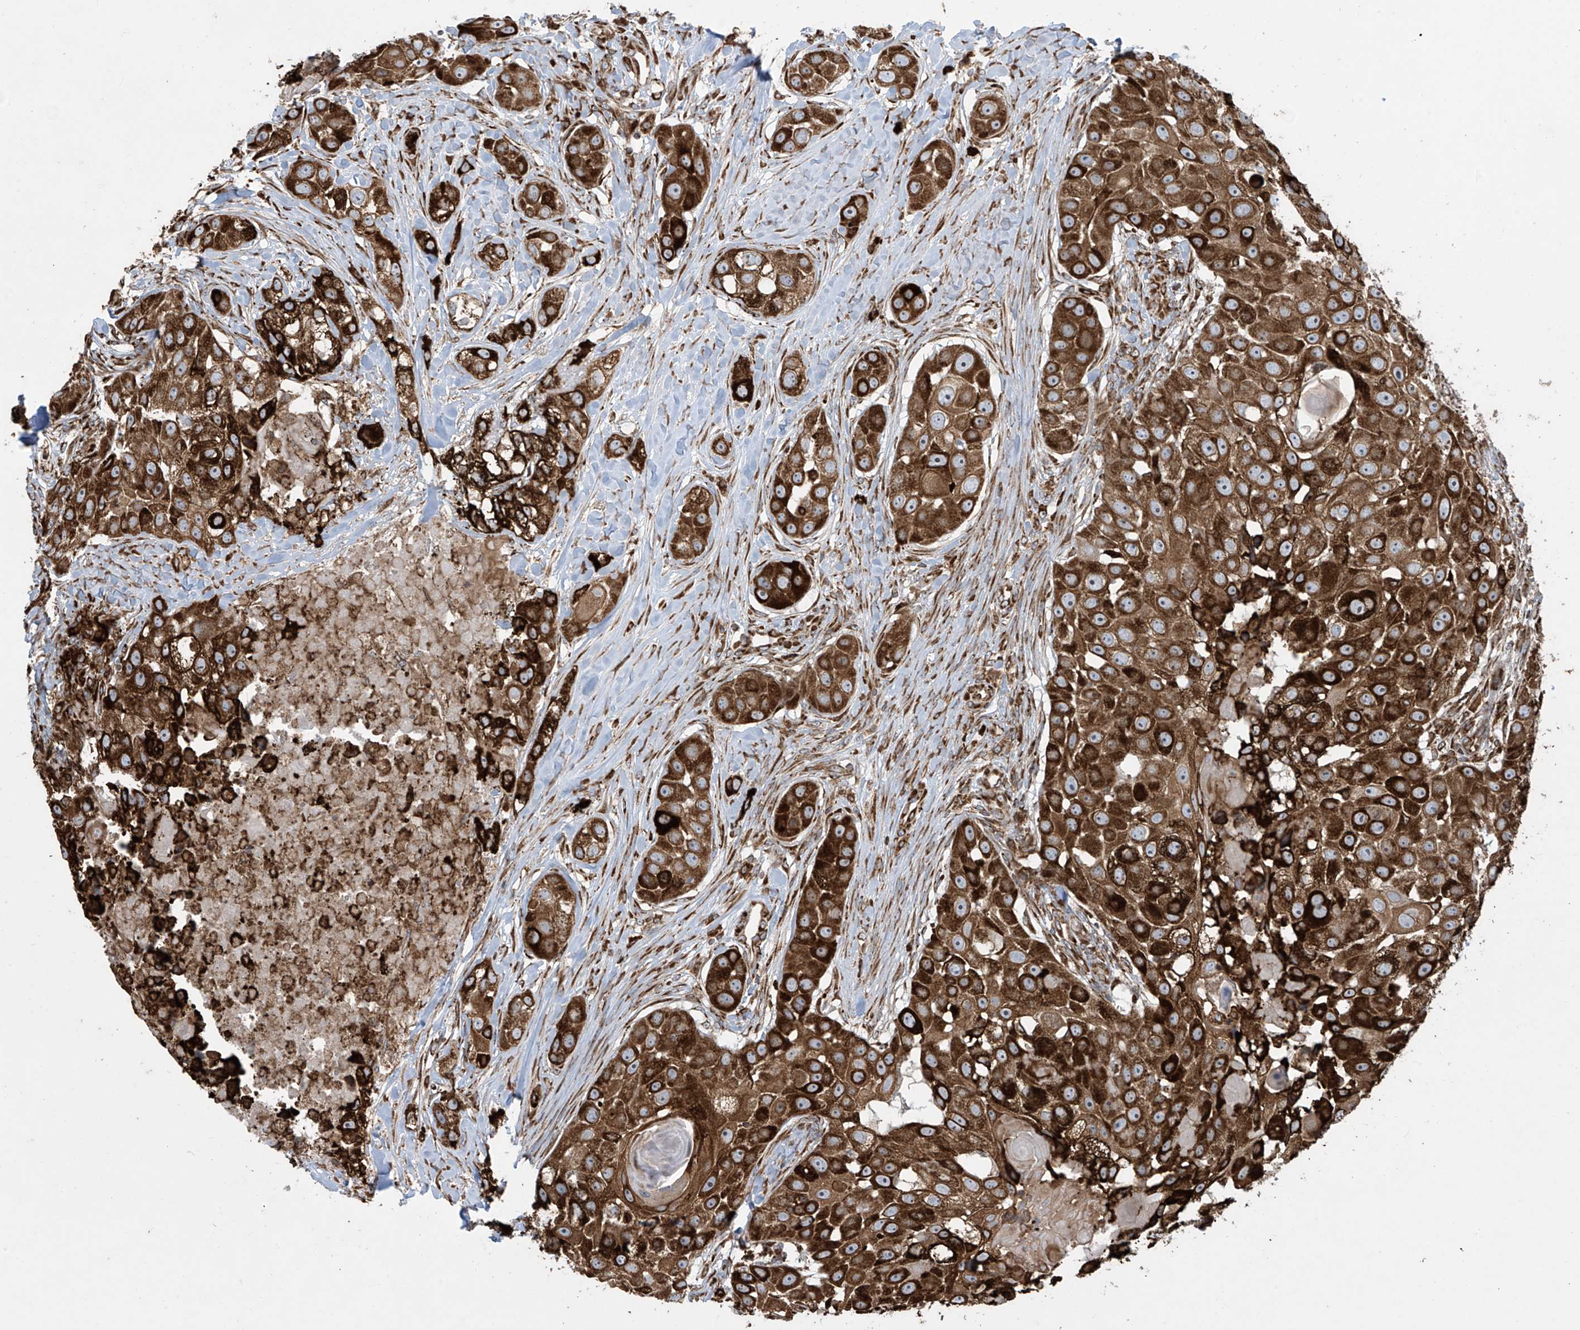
{"staining": {"intensity": "strong", "quantity": ">75%", "location": "cytoplasmic/membranous"}, "tissue": "head and neck cancer", "cell_type": "Tumor cells", "image_type": "cancer", "snomed": [{"axis": "morphology", "description": "Normal tissue, NOS"}, {"axis": "morphology", "description": "Squamous cell carcinoma, NOS"}, {"axis": "topography", "description": "Skeletal muscle"}, {"axis": "topography", "description": "Head-Neck"}], "caption": "An immunohistochemistry image of neoplastic tissue is shown. Protein staining in brown highlights strong cytoplasmic/membranous positivity in head and neck cancer (squamous cell carcinoma) within tumor cells.", "gene": "MX1", "patient": {"sex": "male", "age": 51}}